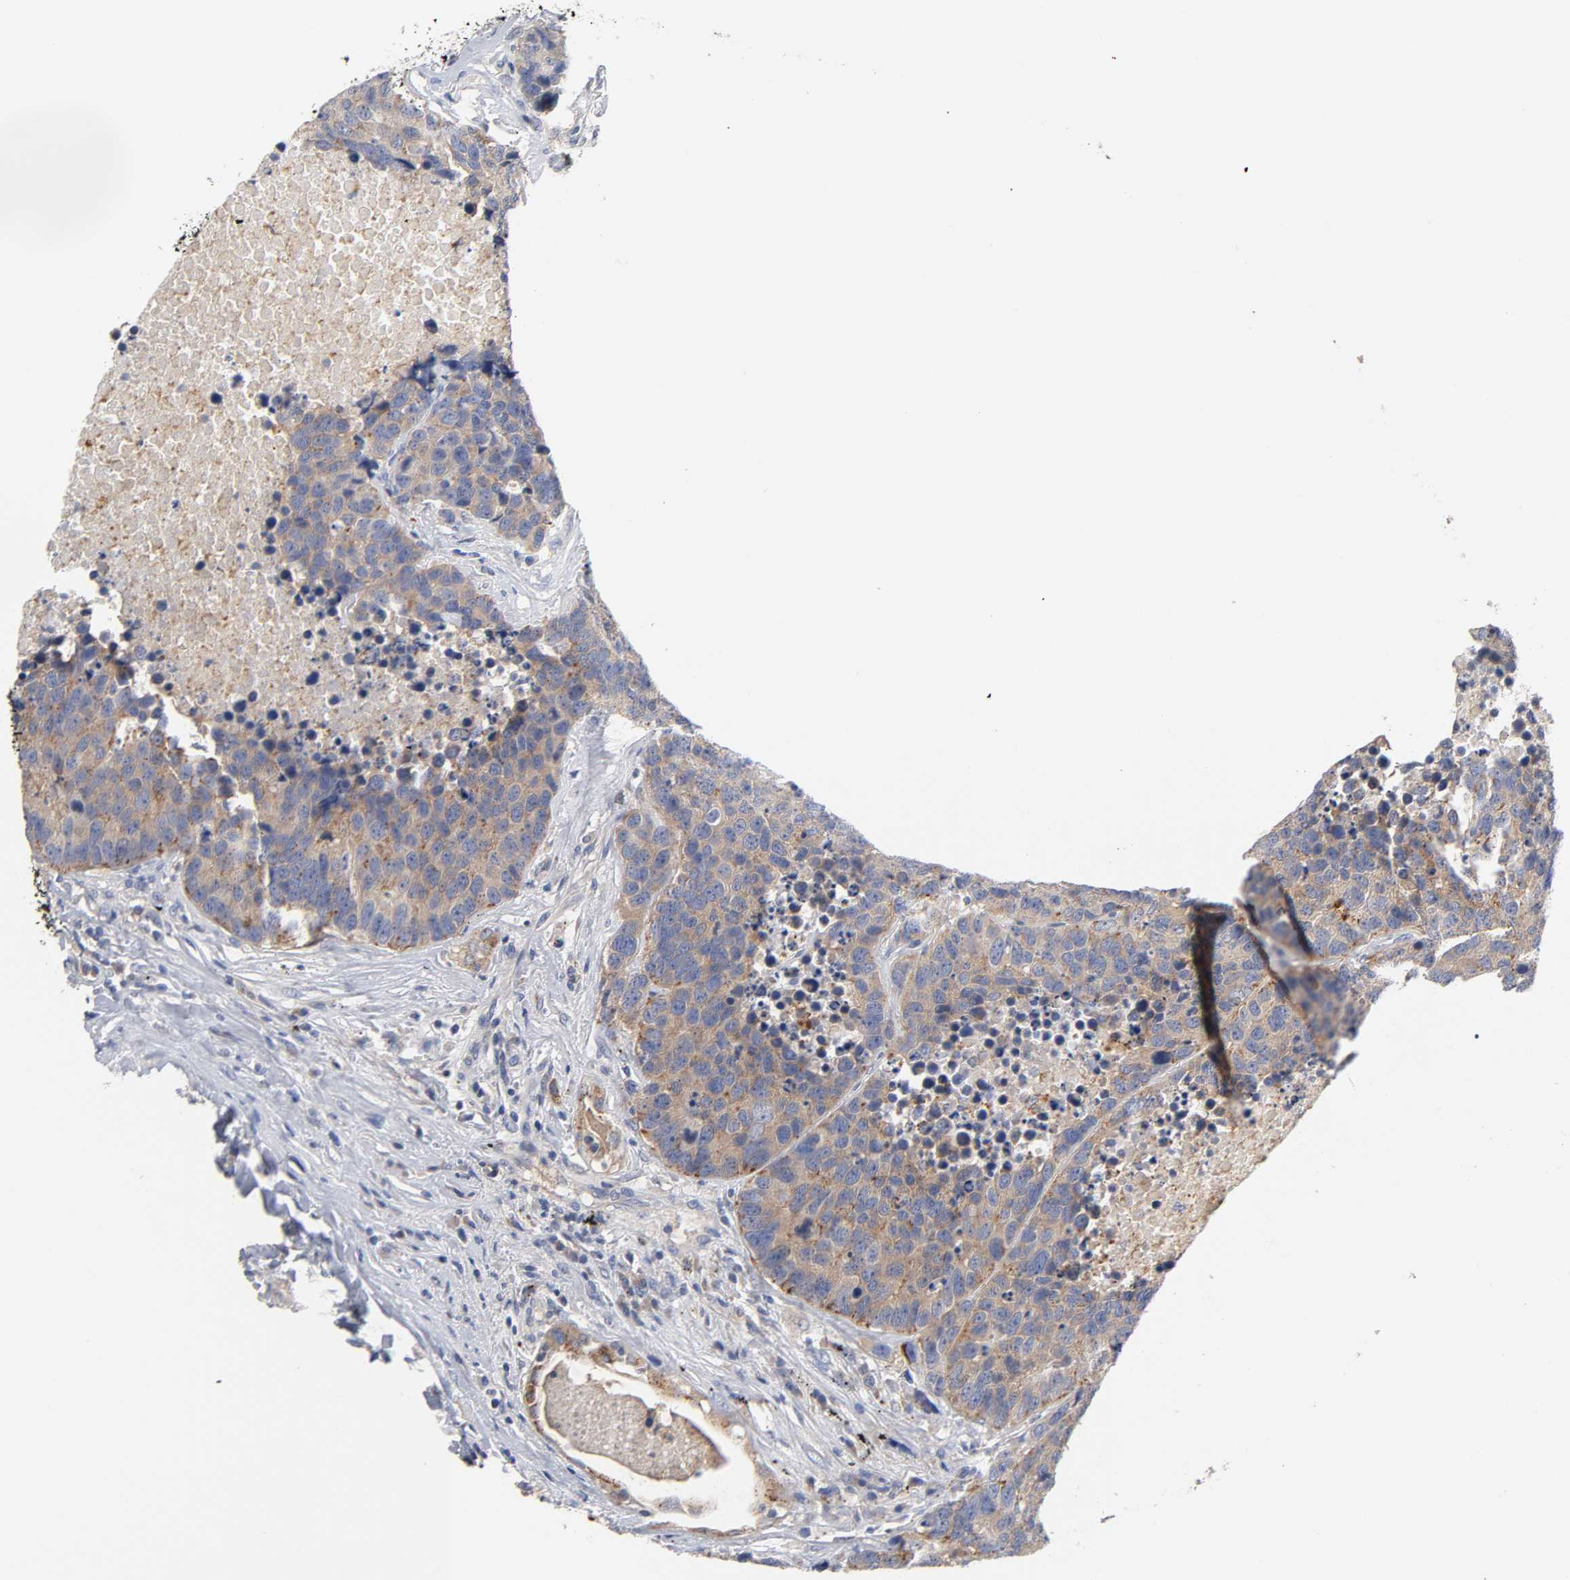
{"staining": {"intensity": "moderate", "quantity": ">75%", "location": "cytoplasmic/membranous"}, "tissue": "carcinoid", "cell_type": "Tumor cells", "image_type": "cancer", "snomed": [{"axis": "morphology", "description": "Carcinoid, malignant, NOS"}, {"axis": "topography", "description": "Lung"}], "caption": "Malignant carcinoid stained for a protein demonstrates moderate cytoplasmic/membranous positivity in tumor cells.", "gene": "C17orf75", "patient": {"sex": "male", "age": 60}}